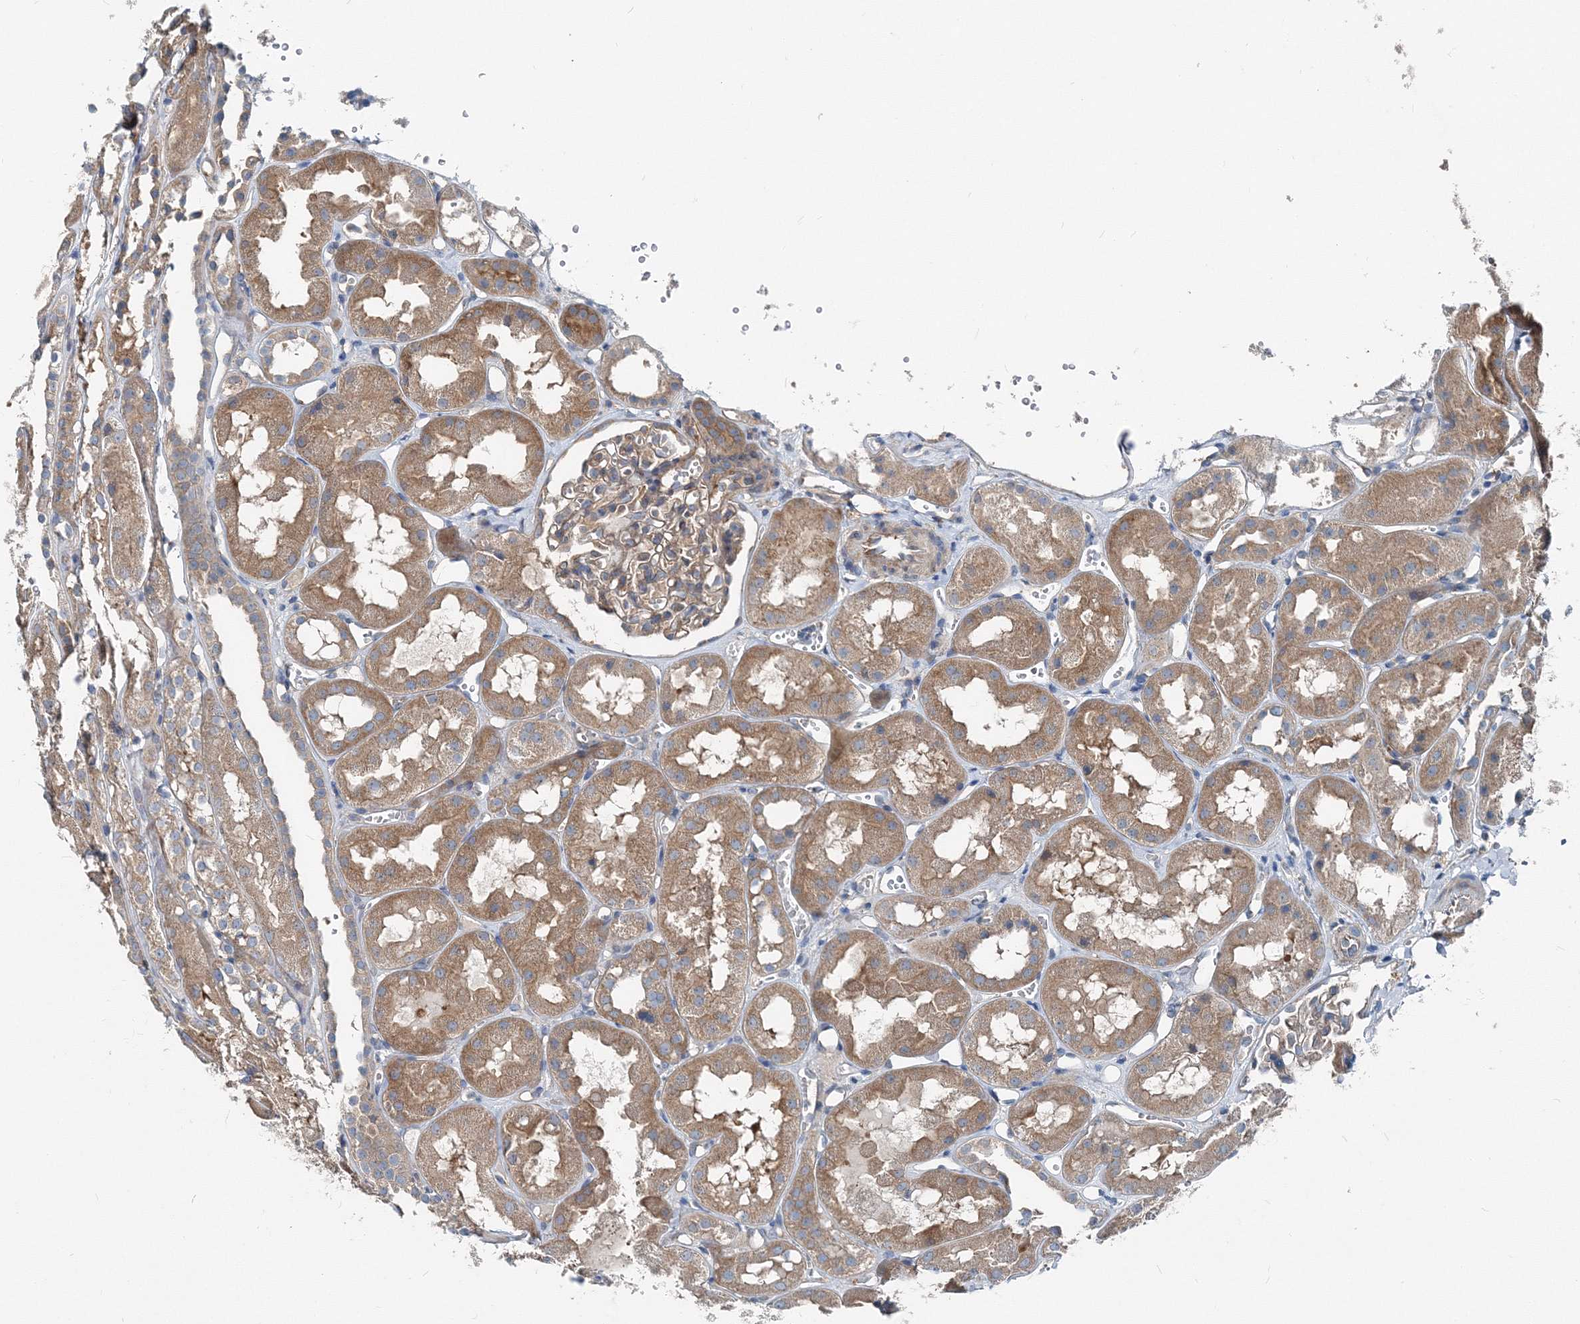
{"staining": {"intensity": "moderate", "quantity": ">75%", "location": "cytoplasmic/membranous"}, "tissue": "kidney", "cell_type": "Cells in glomeruli", "image_type": "normal", "snomed": [{"axis": "morphology", "description": "Normal tissue, NOS"}, {"axis": "topography", "description": "Kidney"}], "caption": "This is a histology image of IHC staining of normal kidney, which shows moderate positivity in the cytoplasmic/membranous of cells in glomeruli.", "gene": "MPHOSPH9", "patient": {"sex": "male", "age": 16}}